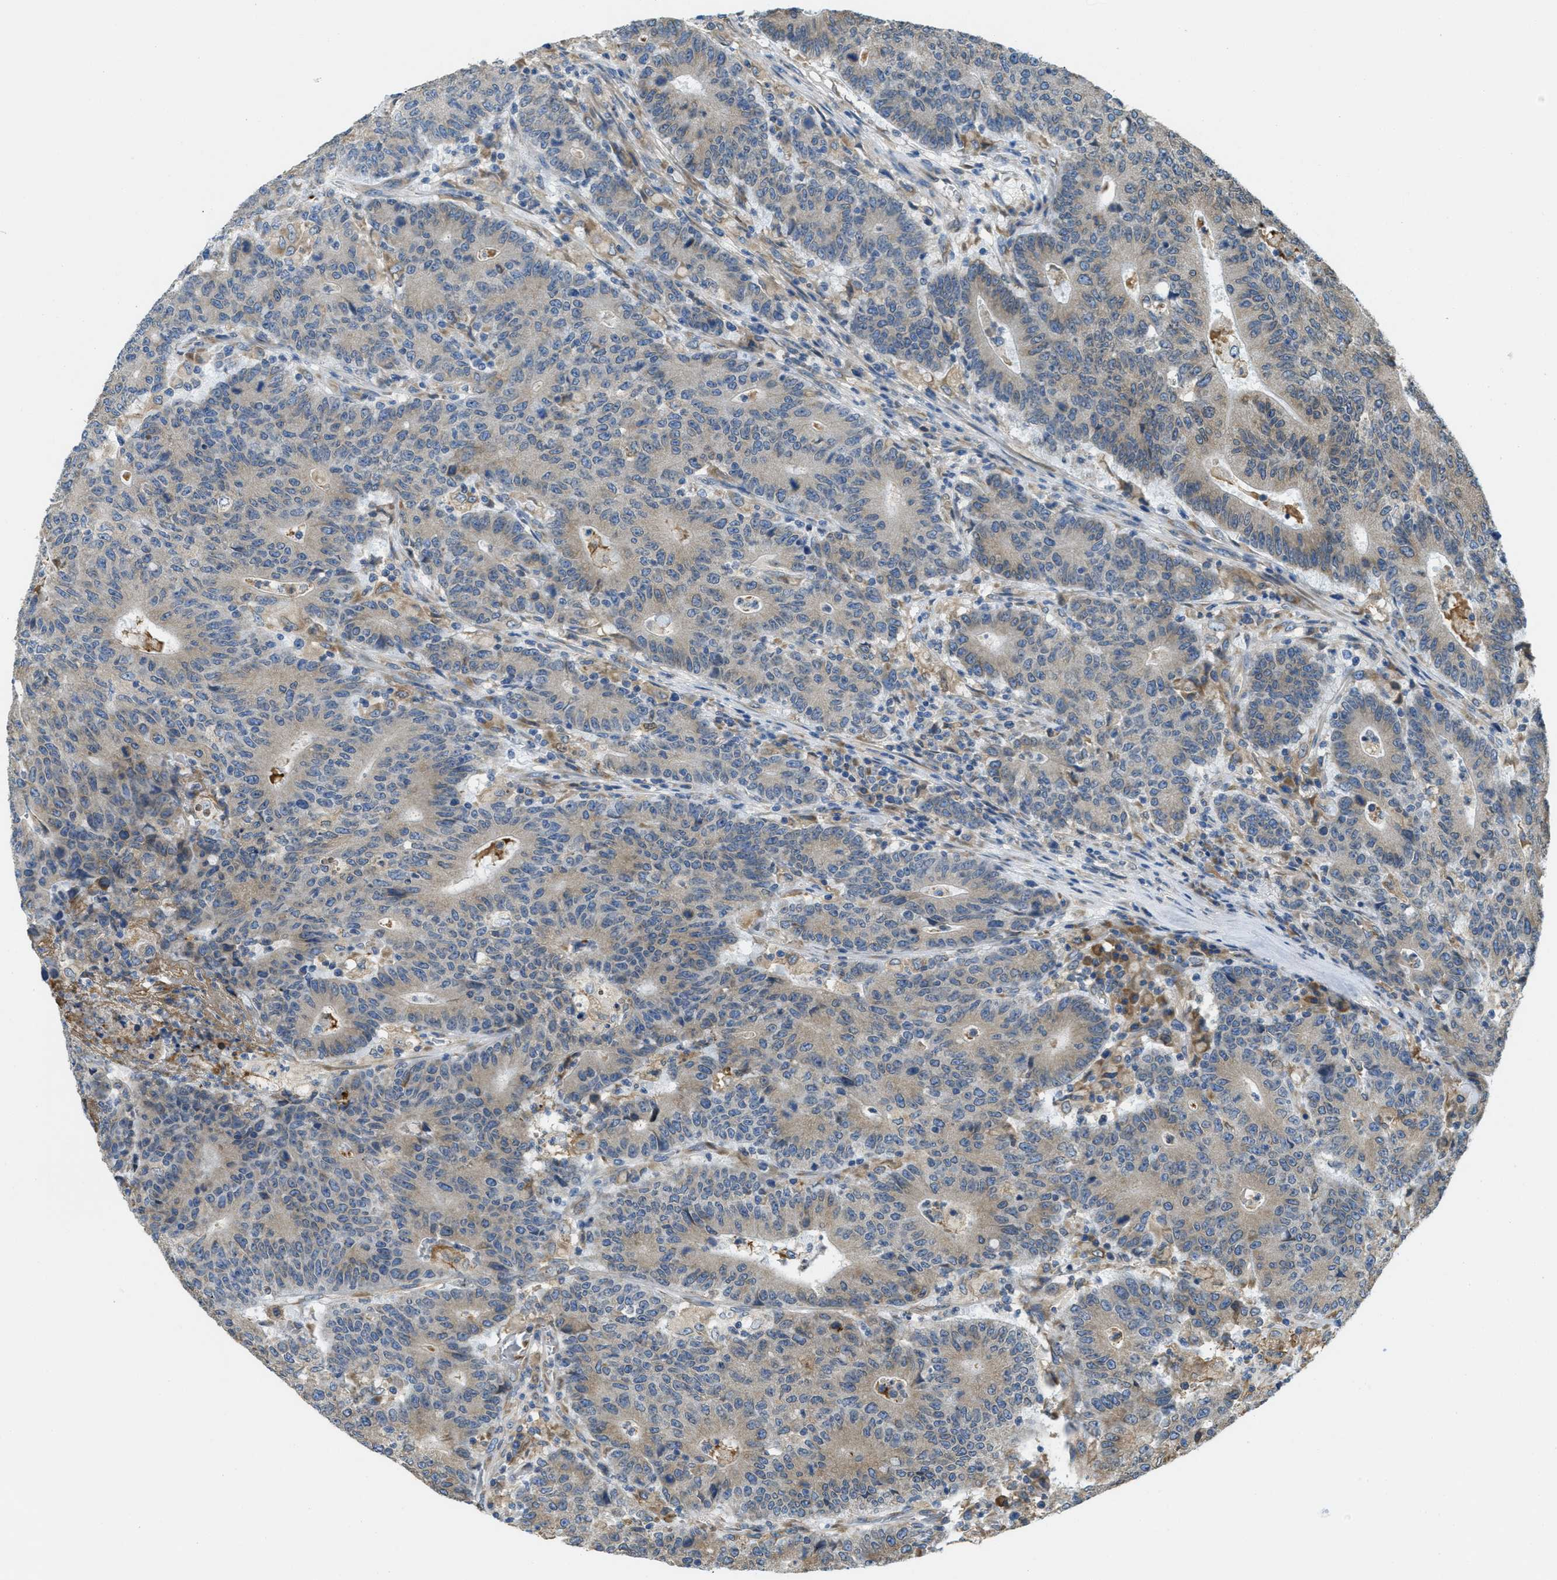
{"staining": {"intensity": "weak", "quantity": "25%-75%", "location": "cytoplasmic/membranous"}, "tissue": "colorectal cancer", "cell_type": "Tumor cells", "image_type": "cancer", "snomed": [{"axis": "morphology", "description": "Normal tissue, NOS"}, {"axis": "morphology", "description": "Adenocarcinoma, NOS"}, {"axis": "topography", "description": "Colon"}], "caption": "DAB immunohistochemical staining of adenocarcinoma (colorectal) demonstrates weak cytoplasmic/membranous protein positivity in about 25%-75% of tumor cells.", "gene": "MPDU1", "patient": {"sex": "female", "age": 75}}